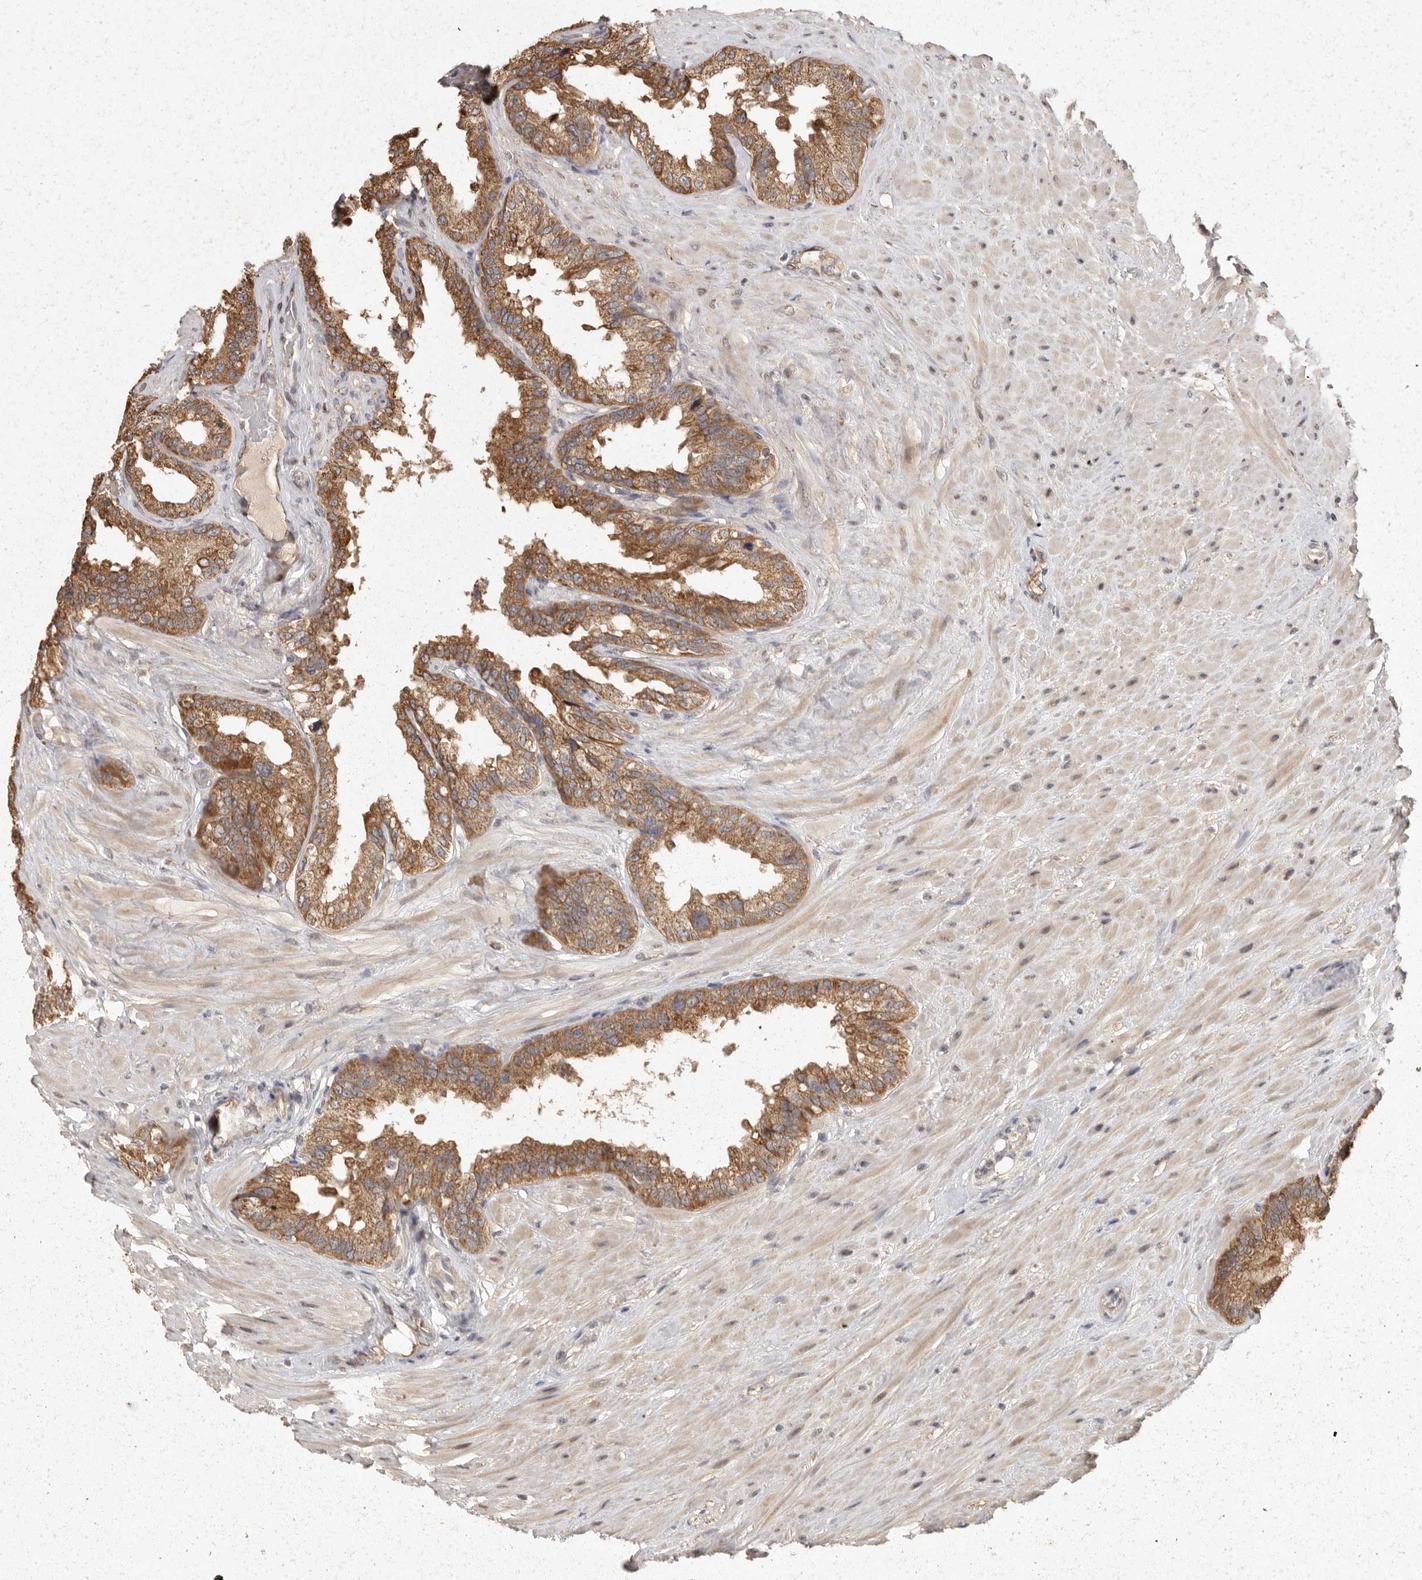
{"staining": {"intensity": "moderate", "quantity": ">75%", "location": "cytoplasmic/membranous"}, "tissue": "seminal vesicle", "cell_type": "Glandular cells", "image_type": "normal", "snomed": [{"axis": "morphology", "description": "Normal tissue, NOS"}, {"axis": "topography", "description": "Seminal veicle"}], "caption": "IHC (DAB (3,3'-diaminobenzidine)) staining of normal seminal vesicle demonstrates moderate cytoplasmic/membranous protein expression in about >75% of glandular cells. (DAB = brown stain, brightfield microscopy at high magnification).", "gene": "BAIAP2", "patient": {"sex": "male", "age": 80}}